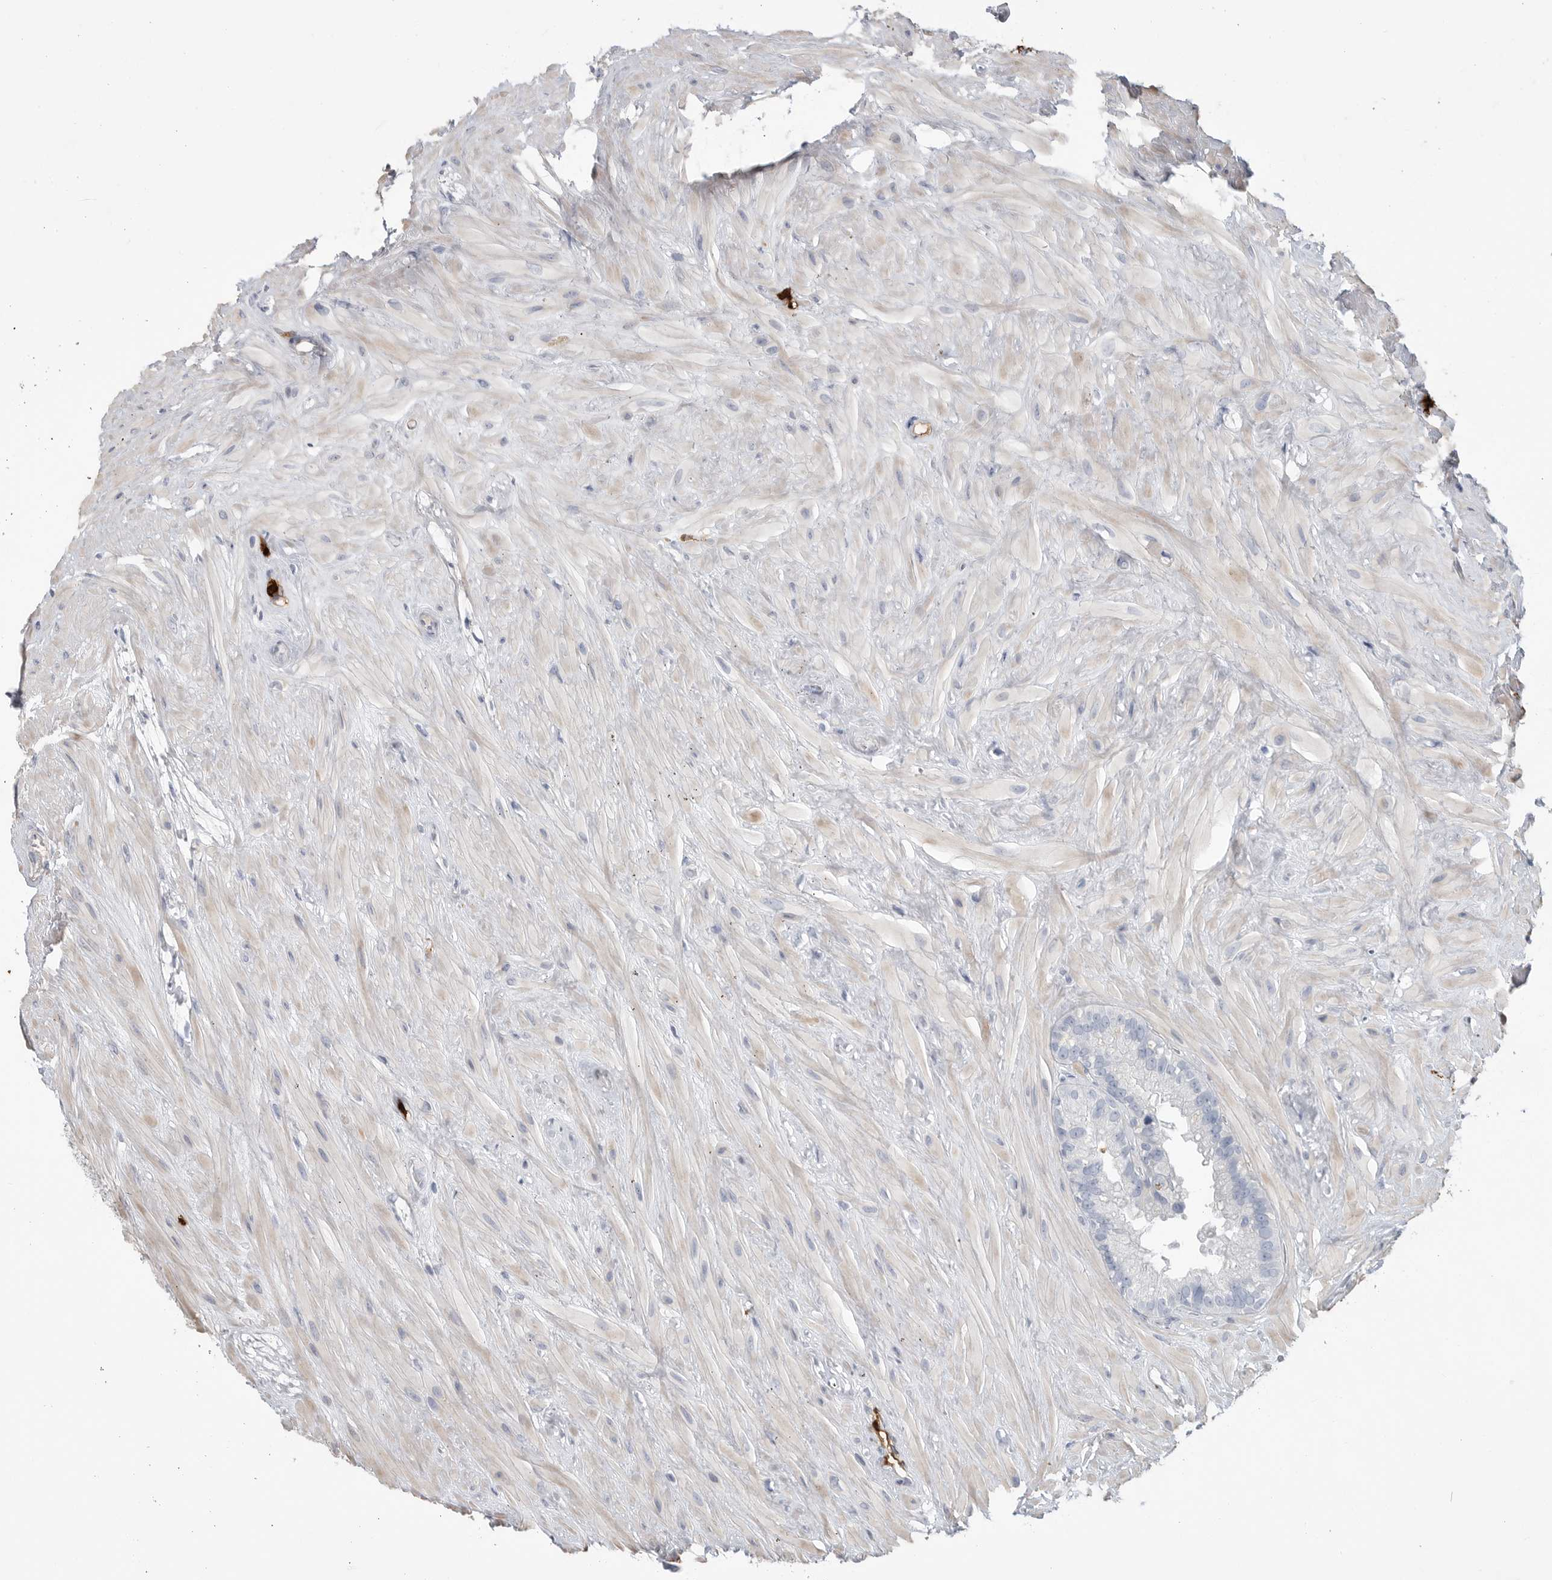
{"staining": {"intensity": "negative", "quantity": "none", "location": "none"}, "tissue": "seminal vesicle", "cell_type": "Glandular cells", "image_type": "normal", "snomed": [{"axis": "morphology", "description": "Normal tissue, NOS"}, {"axis": "topography", "description": "Seminal veicle"}], "caption": "Seminal vesicle was stained to show a protein in brown. There is no significant expression in glandular cells. (DAB immunohistochemistry, high magnification).", "gene": "CYB561D1", "patient": {"sex": "male", "age": 80}}